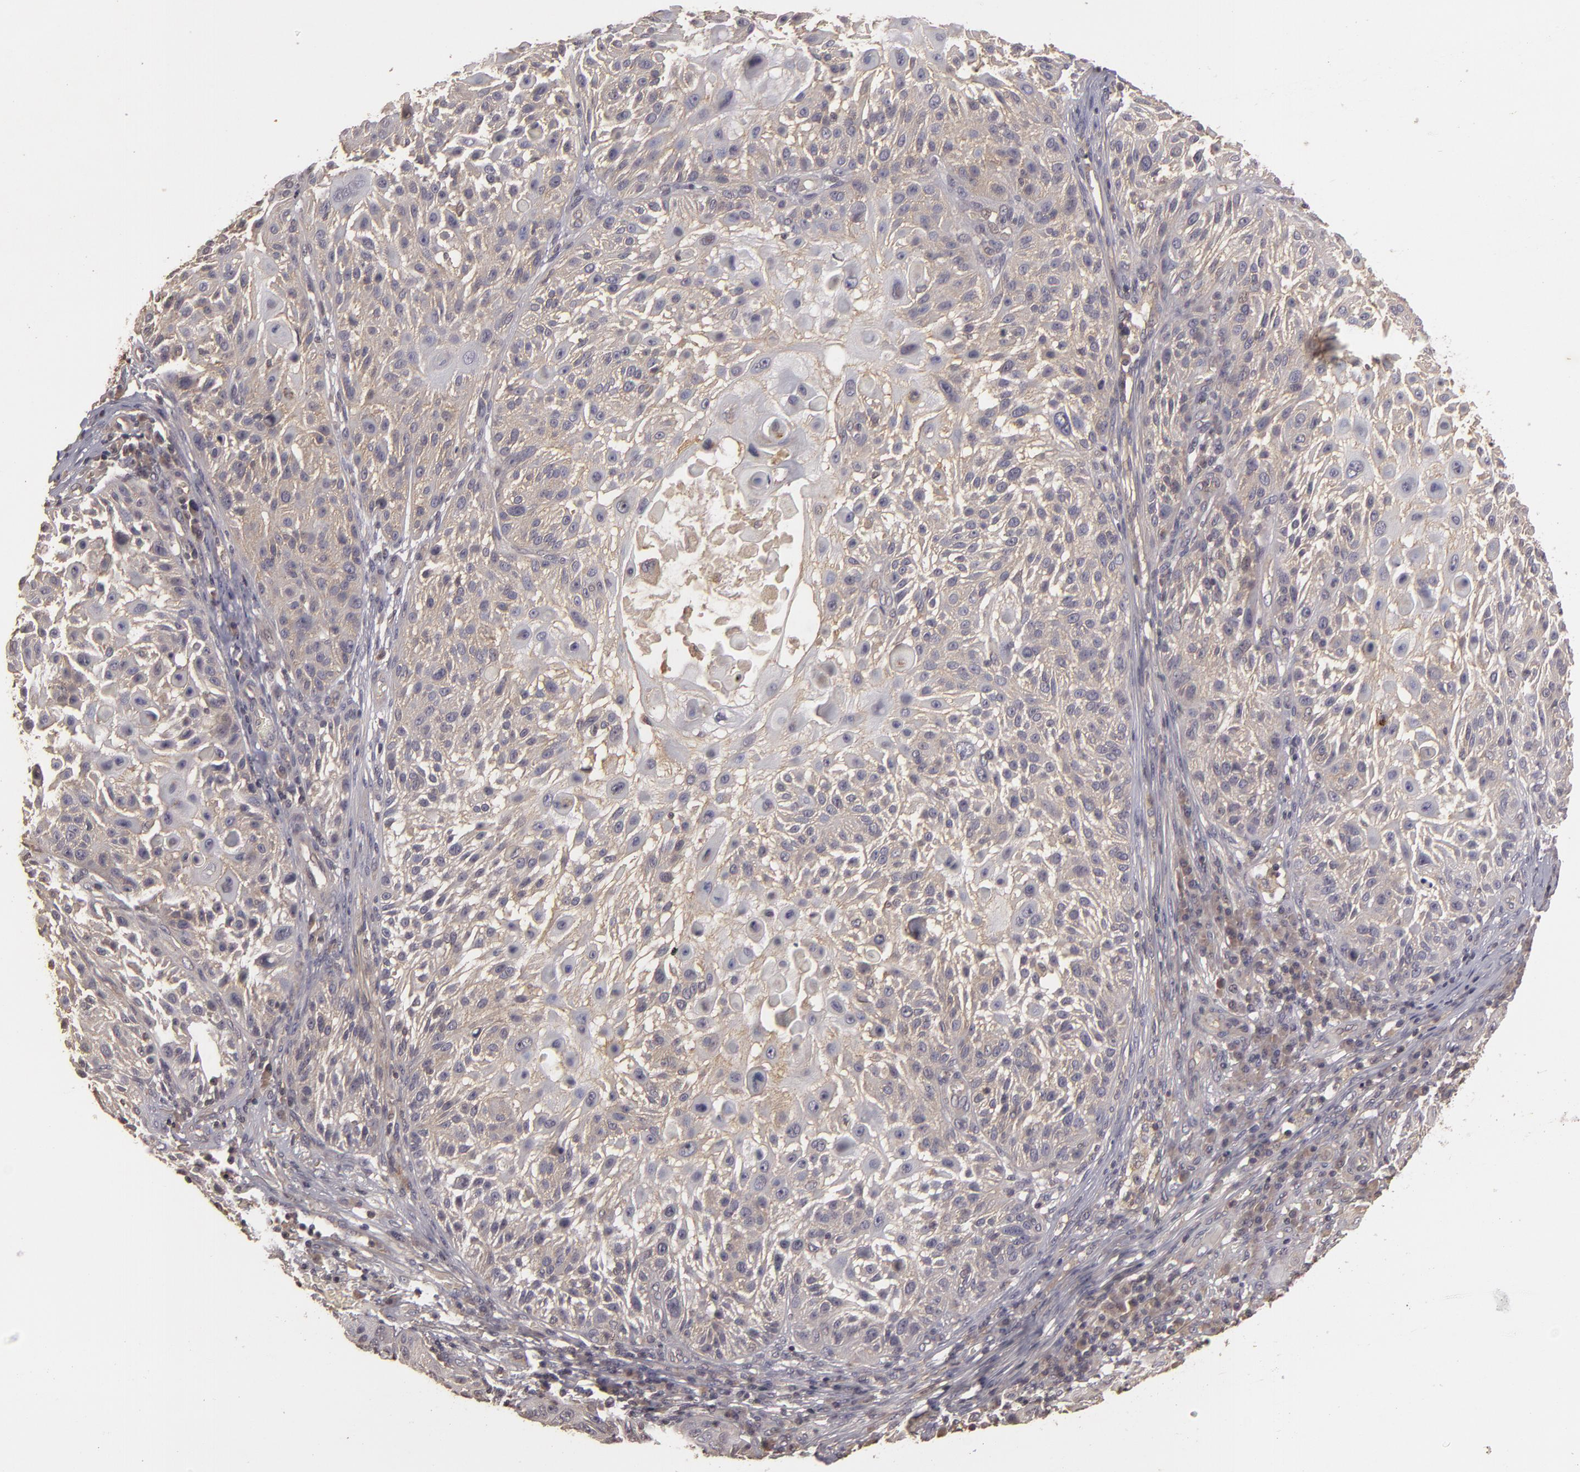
{"staining": {"intensity": "weak", "quantity": ">75%", "location": "cytoplasmic/membranous"}, "tissue": "skin cancer", "cell_type": "Tumor cells", "image_type": "cancer", "snomed": [{"axis": "morphology", "description": "Squamous cell carcinoma, NOS"}, {"axis": "topography", "description": "Skin"}], "caption": "Immunohistochemical staining of squamous cell carcinoma (skin) reveals low levels of weak cytoplasmic/membranous expression in approximately >75% of tumor cells.", "gene": "HRAS", "patient": {"sex": "female", "age": 89}}